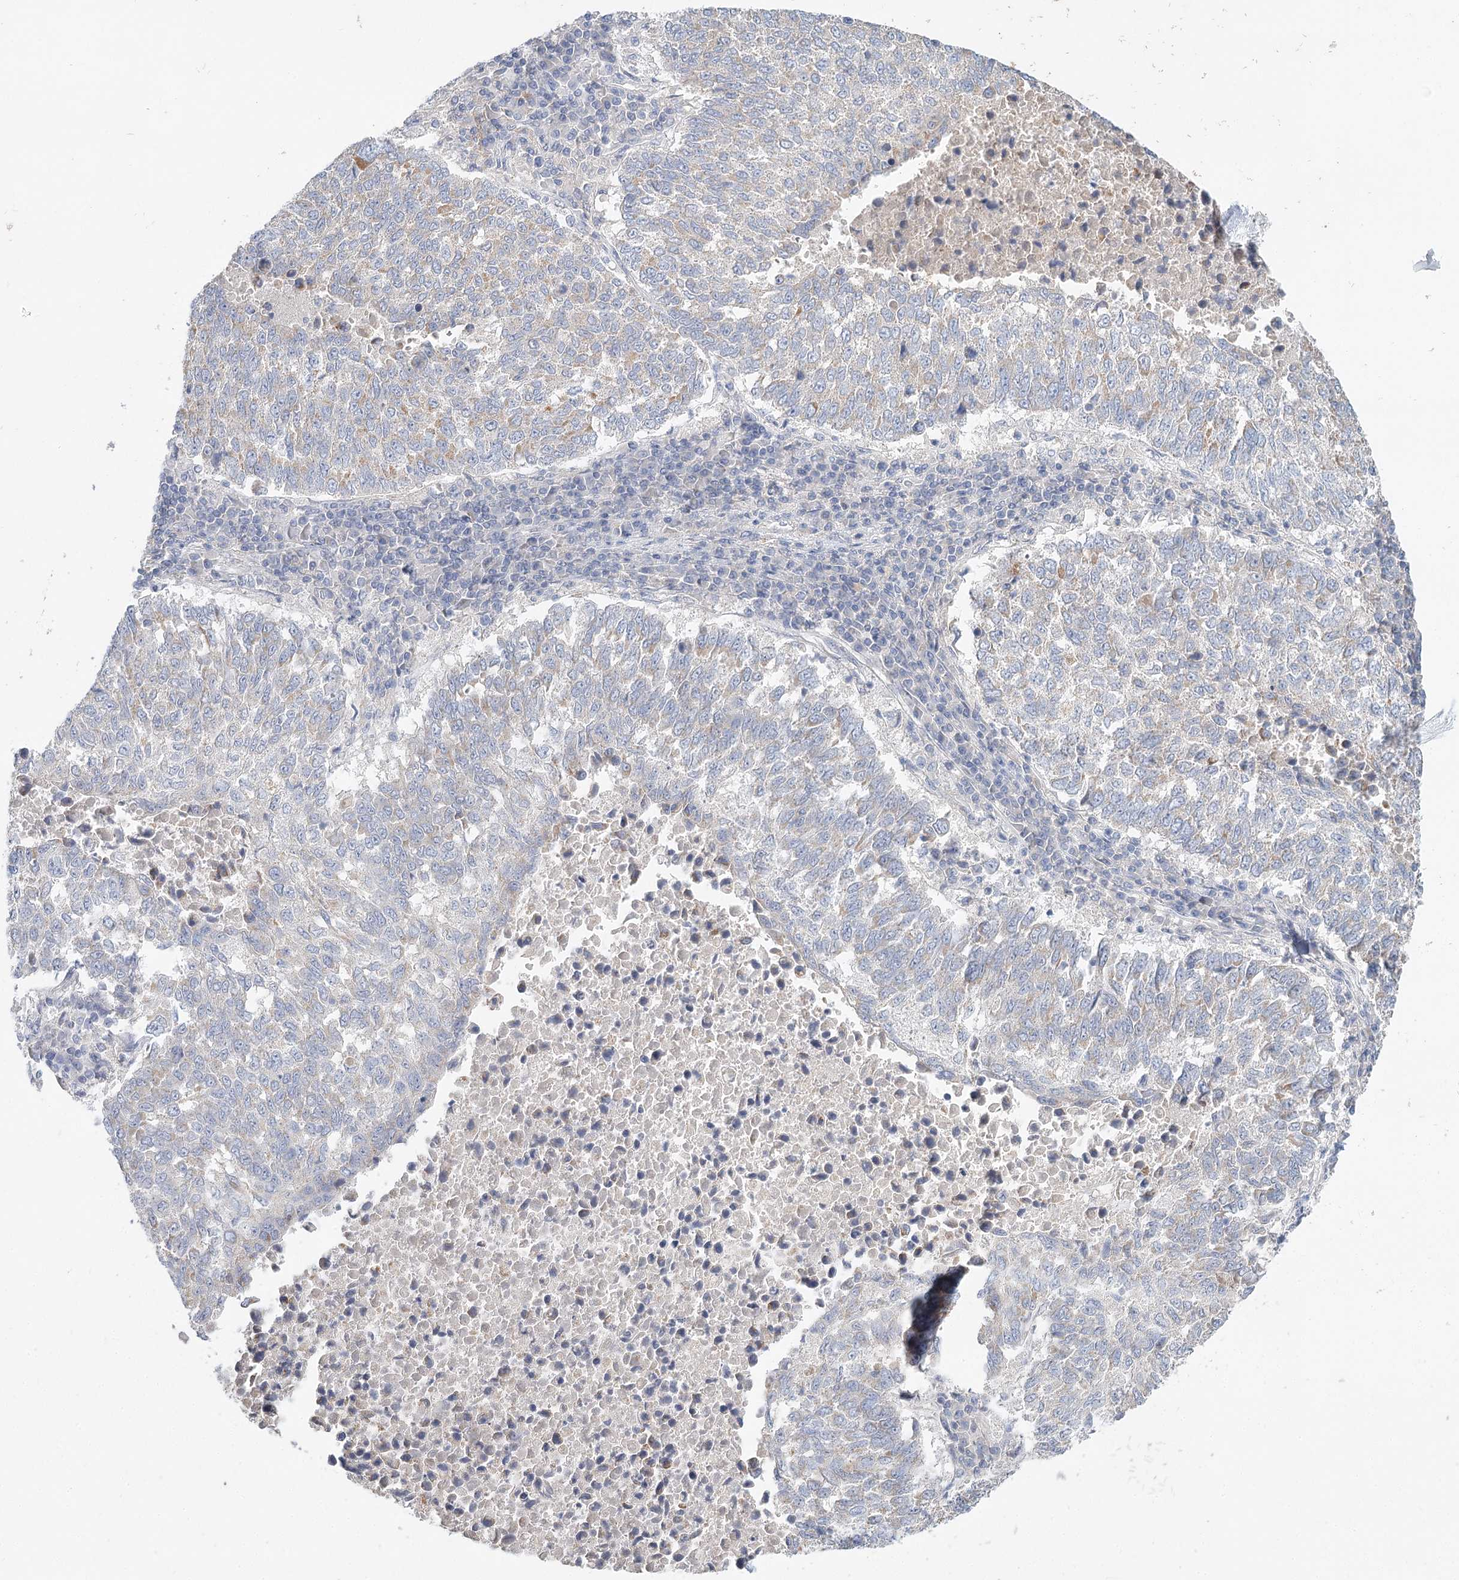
{"staining": {"intensity": "weak", "quantity": "<25%", "location": "cytoplasmic/membranous"}, "tissue": "lung cancer", "cell_type": "Tumor cells", "image_type": "cancer", "snomed": [{"axis": "morphology", "description": "Squamous cell carcinoma, NOS"}, {"axis": "topography", "description": "Lung"}], "caption": "Immunohistochemistry of lung cancer displays no staining in tumor cells.", "gene": "ARHGAP44", "patient": {"sex": "male", "age": 73}}